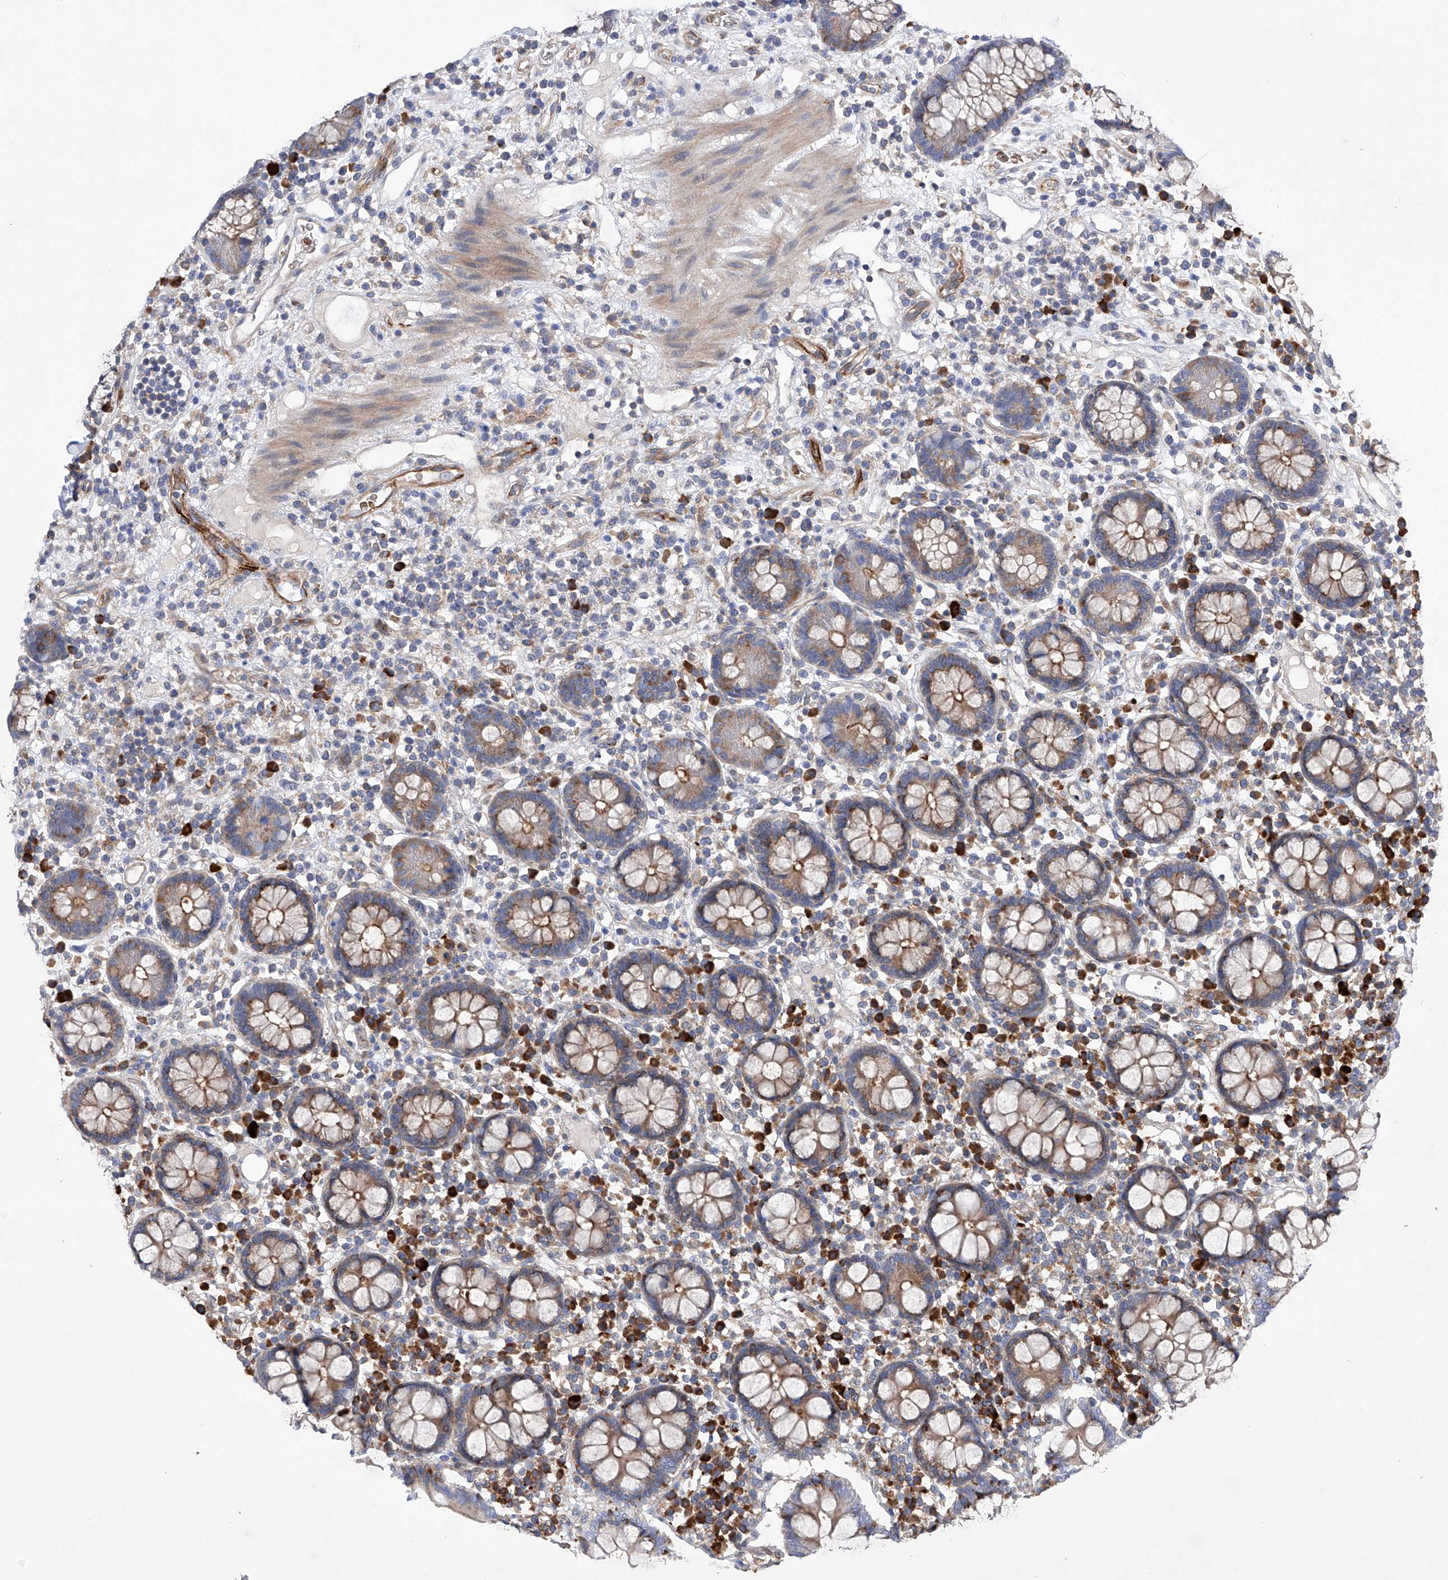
{"staining": {"intensity": "moderate", "quantity": "<25%", "location": "cytoplasmic/membranous"}, "tissue": "colon", "cell_type": "Endothelial cells", "image_type": "normal", "snomed": [{"axis": "morphology", "description": "Normal tissue, NOS"}, {"axis": "topography", "description": "Colon"}], "caption": "This is a micrograph of immunohistochemistry staining of normal colon, which shows moderate positivity in the cytoplasmic/membranous of endothelial cells.", "gene": "NFATC4", "patient": {"sex": "female", "age": 79}}